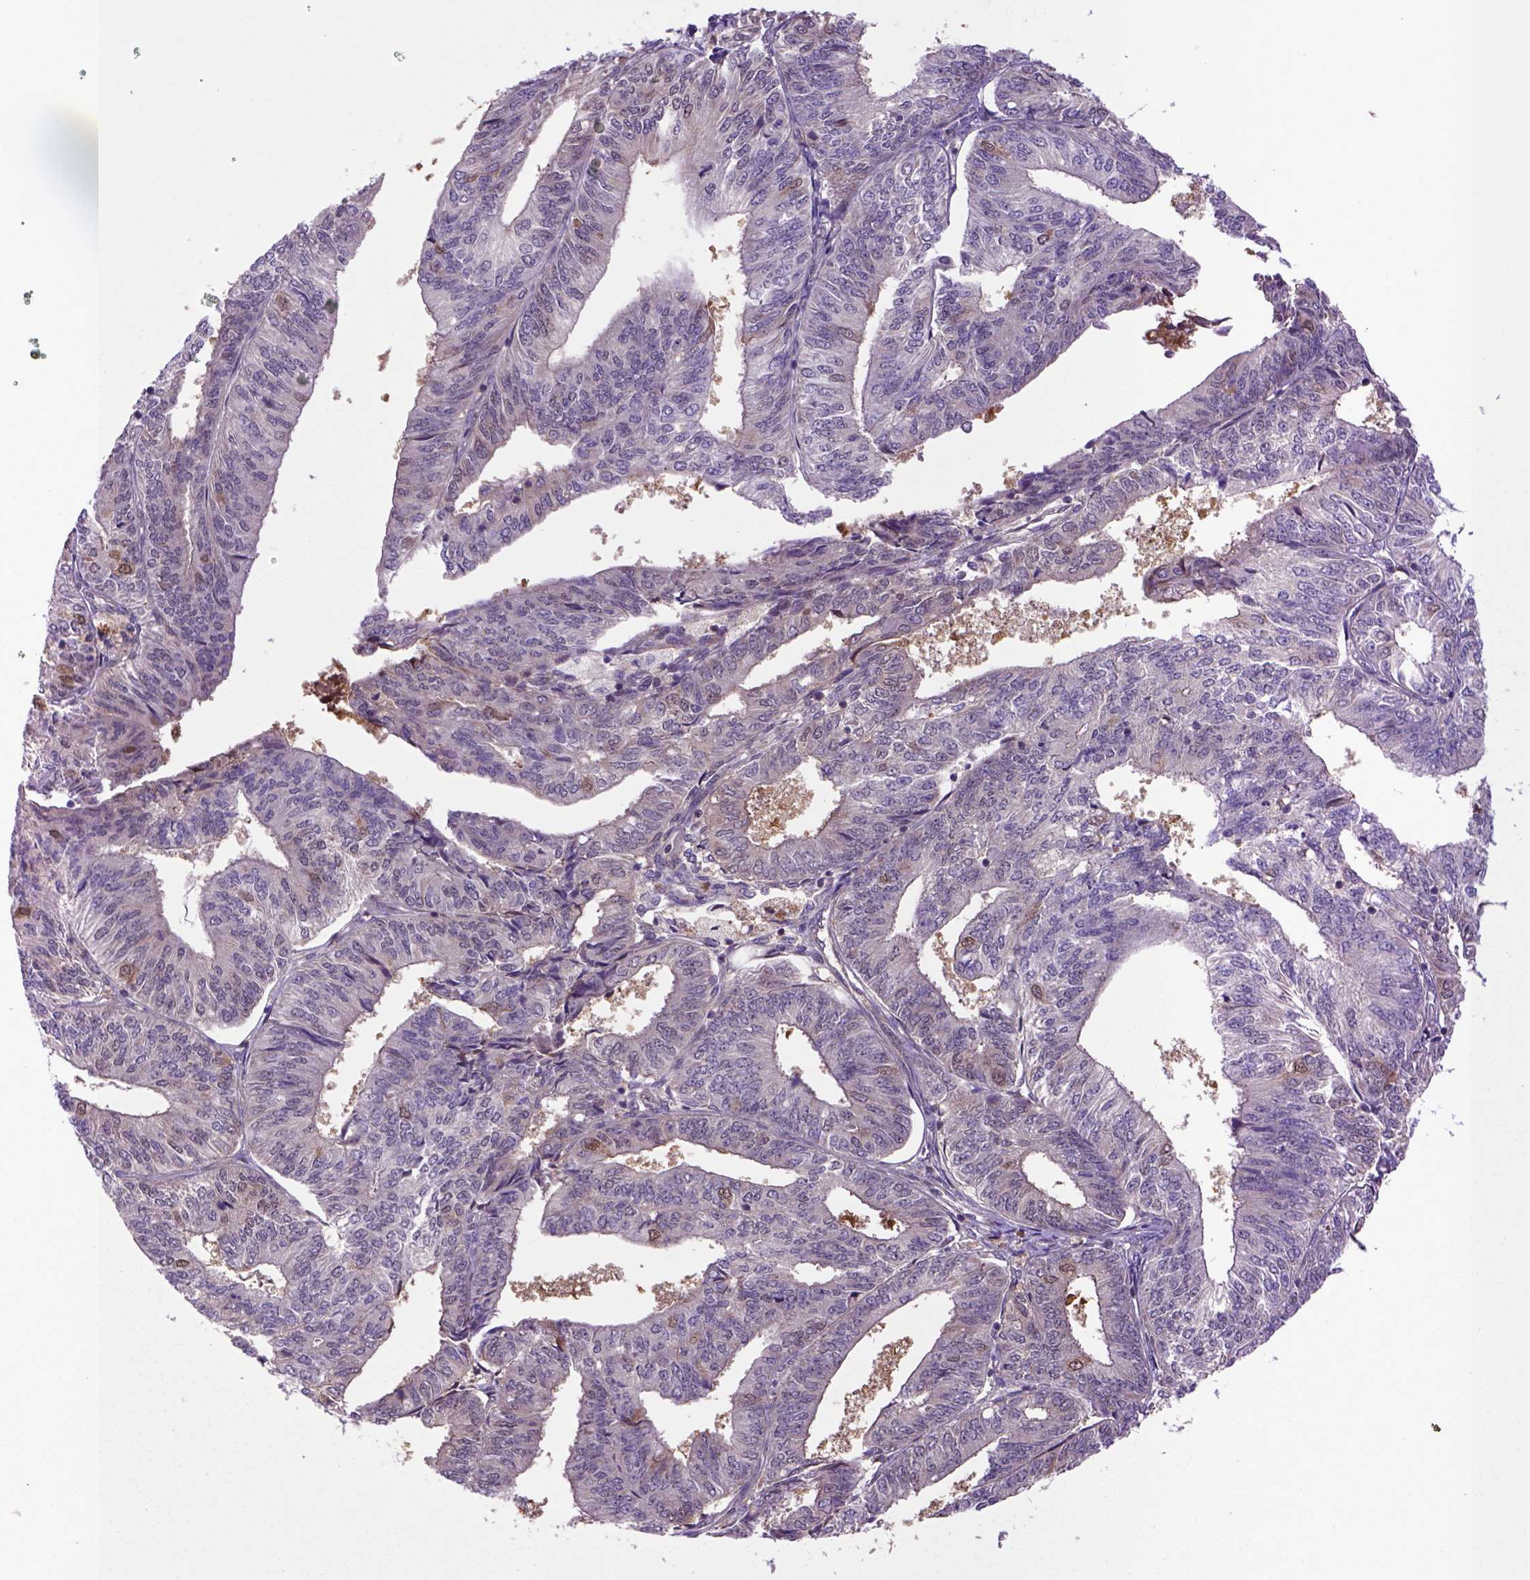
{"staining": {"intensity": "moderate", "quantity": "<25%", "location": "cytoplasmic/membranous"}, "tissue": "endometrial cancer", "cell_type": "Tumor cells", "image_type": "cancer", "snomed": [{"axis": "morphology", "description": "Adenocarcinoma, NOS"}, {"axis": "topography", "description": "Endometrium"}], "caption": "Endometrial cancer stained for a protein (brown) displays moderate cytoplasmic/membranous positive staining in approximately <25% of tumor cells.", "gene": "HSPBP1", "patient": {"sex": "female", "age": 58}}